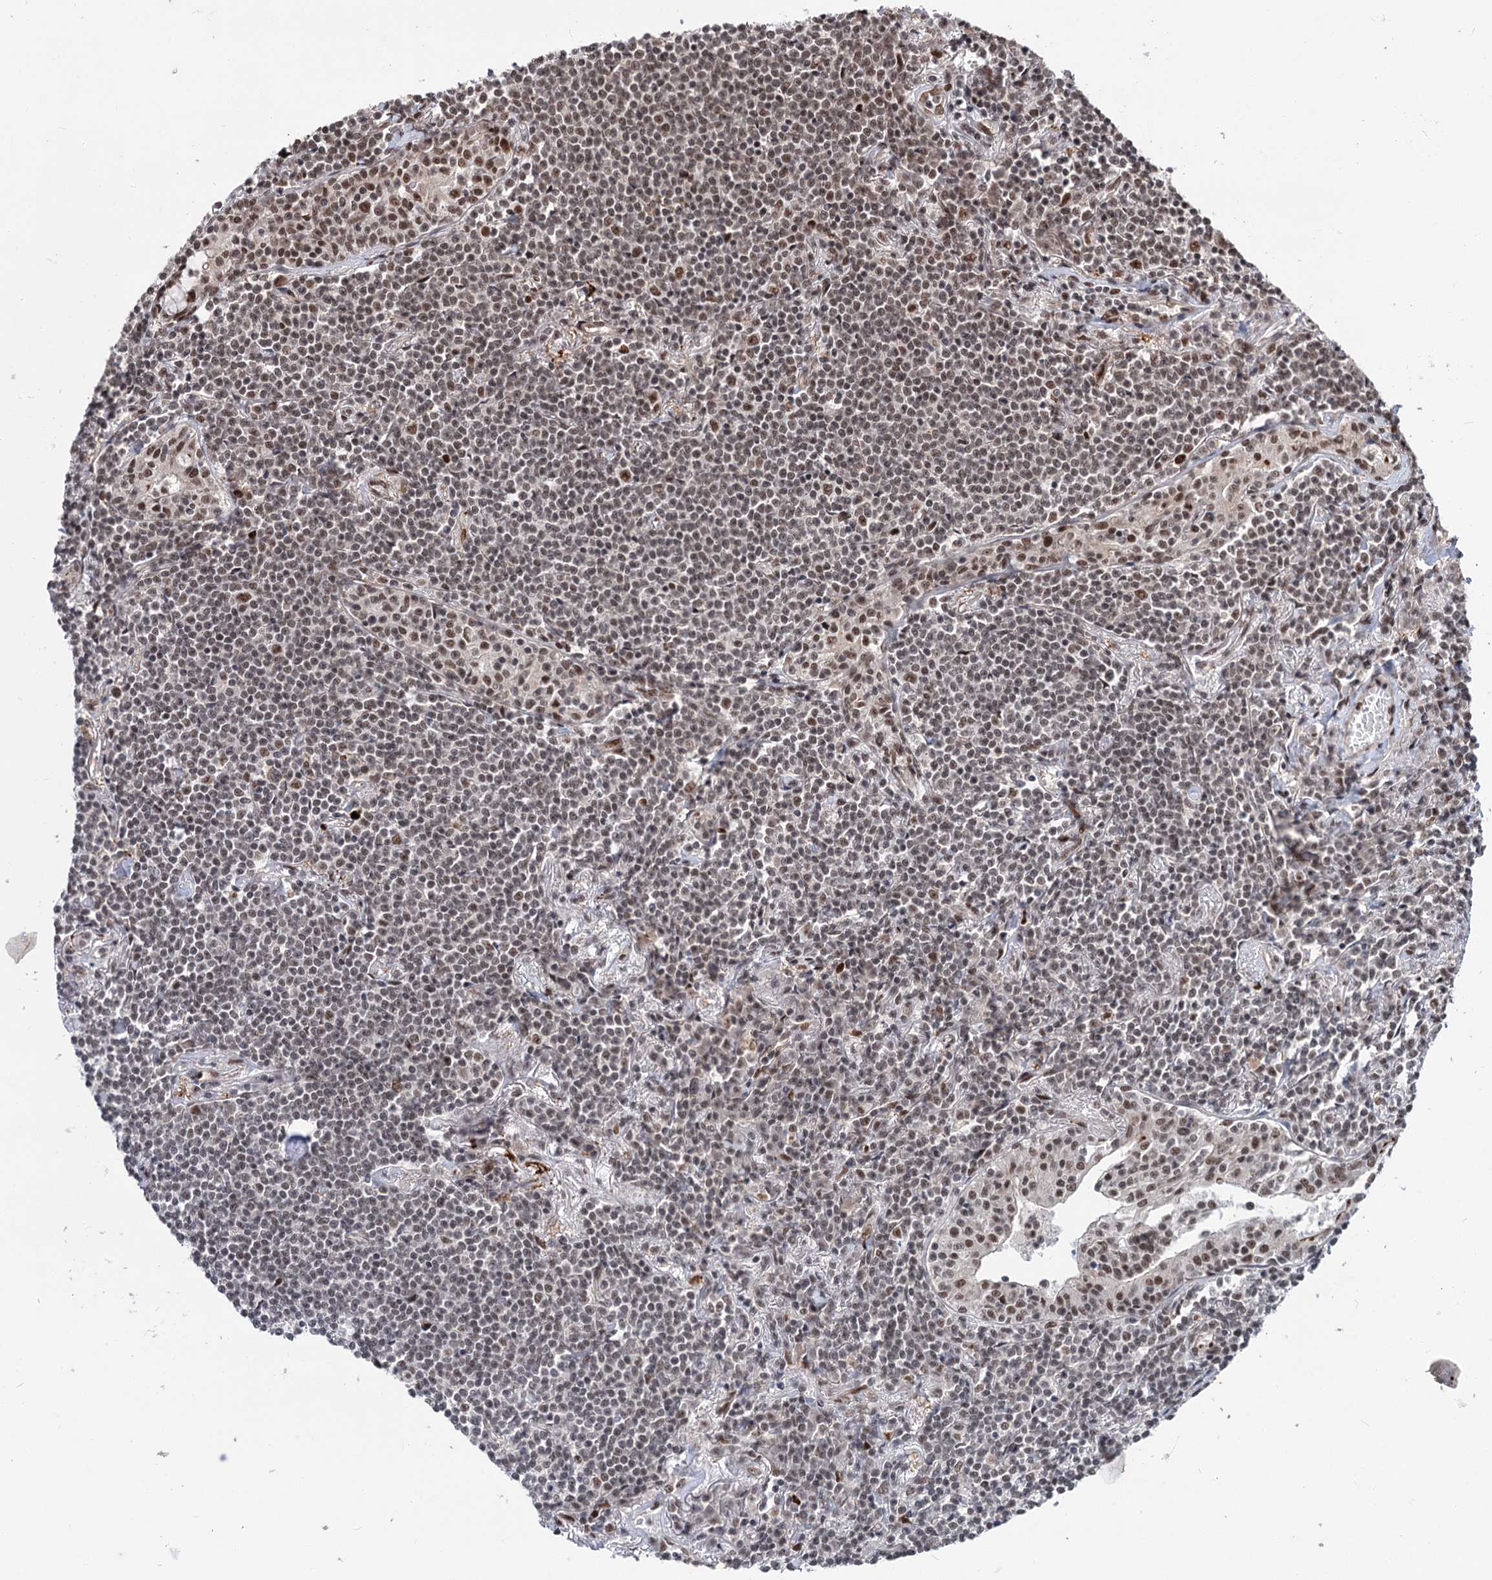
{"staining": {"intensity": "weak", "quantity": "25%-75%", "location": "nuclear"}, "tissue": "lymphoma", "cell_type": "Tumor cells", "image_type": "cancer", "snomed": [{"axis": "morphology", "description": "Malignant lymphoma, non-Hodgkin's type, Low grade"}, {"axis": "topography", "description": "Lung"}], "caption": "DAB immunohistochemical staining of human lymphoma shows weak nuclear protein positivity in approximately 25%-75% of tumor cells.", "gene": "MAML1", "patient": {"sex": "female", "age": 71}}